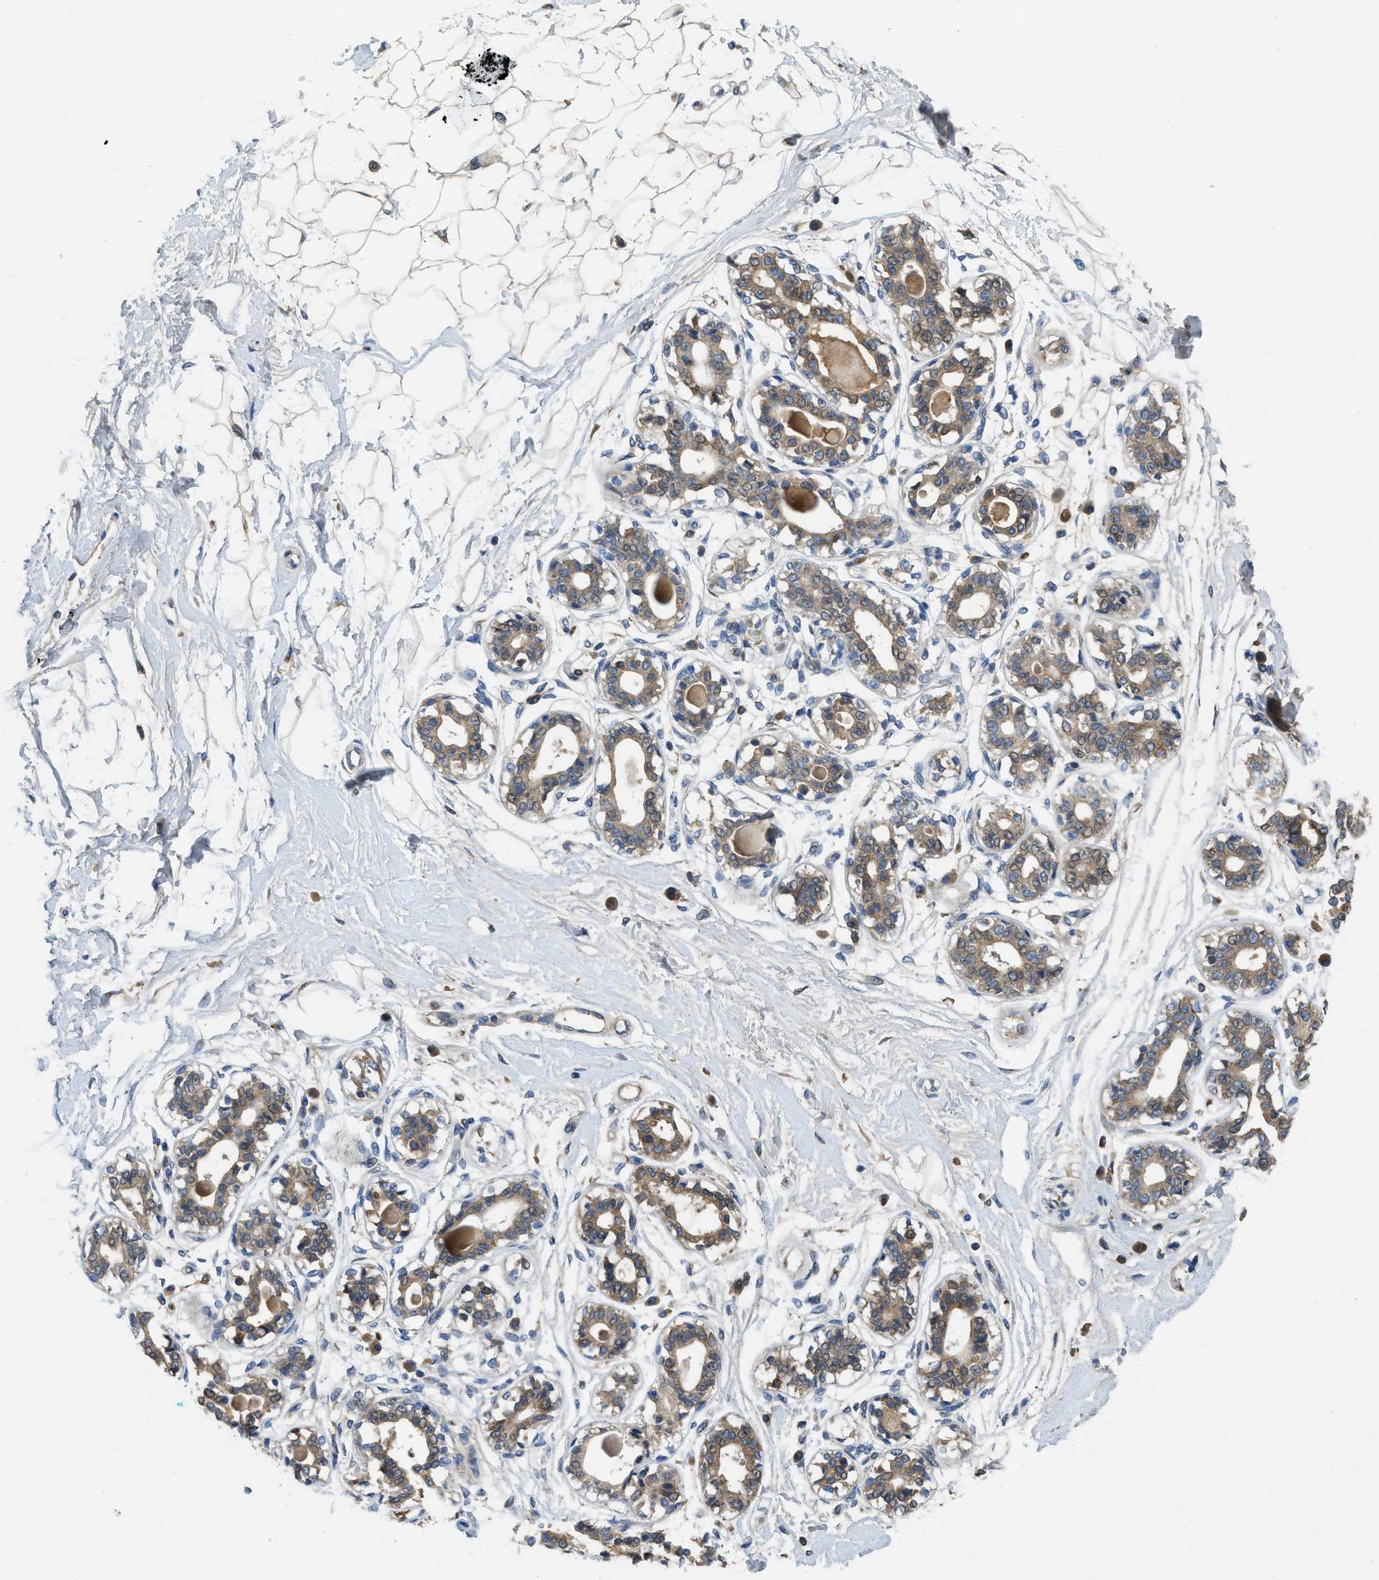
{"staining": {"intensity": "negative", "quantity": "none", "location": "none"}, "tissue": "breast", "cell_type": "Adipocytes", "image_type": "normal", "snomed": [{"axis": "morphology", "description": "Normal tissue, NOS"}, {"axis": "topography", "description": "Breast"}], "caption": "IHC photomicrograph of benign breast: human breast stained with DAB reveals no significant protein expression in adipocytes. (DAB (3,3'-diaminobenzidine) IHC with hematoxylin counter stain).", "gene": "MPDU1", "patient": {"sex": "female", "age": 45}}